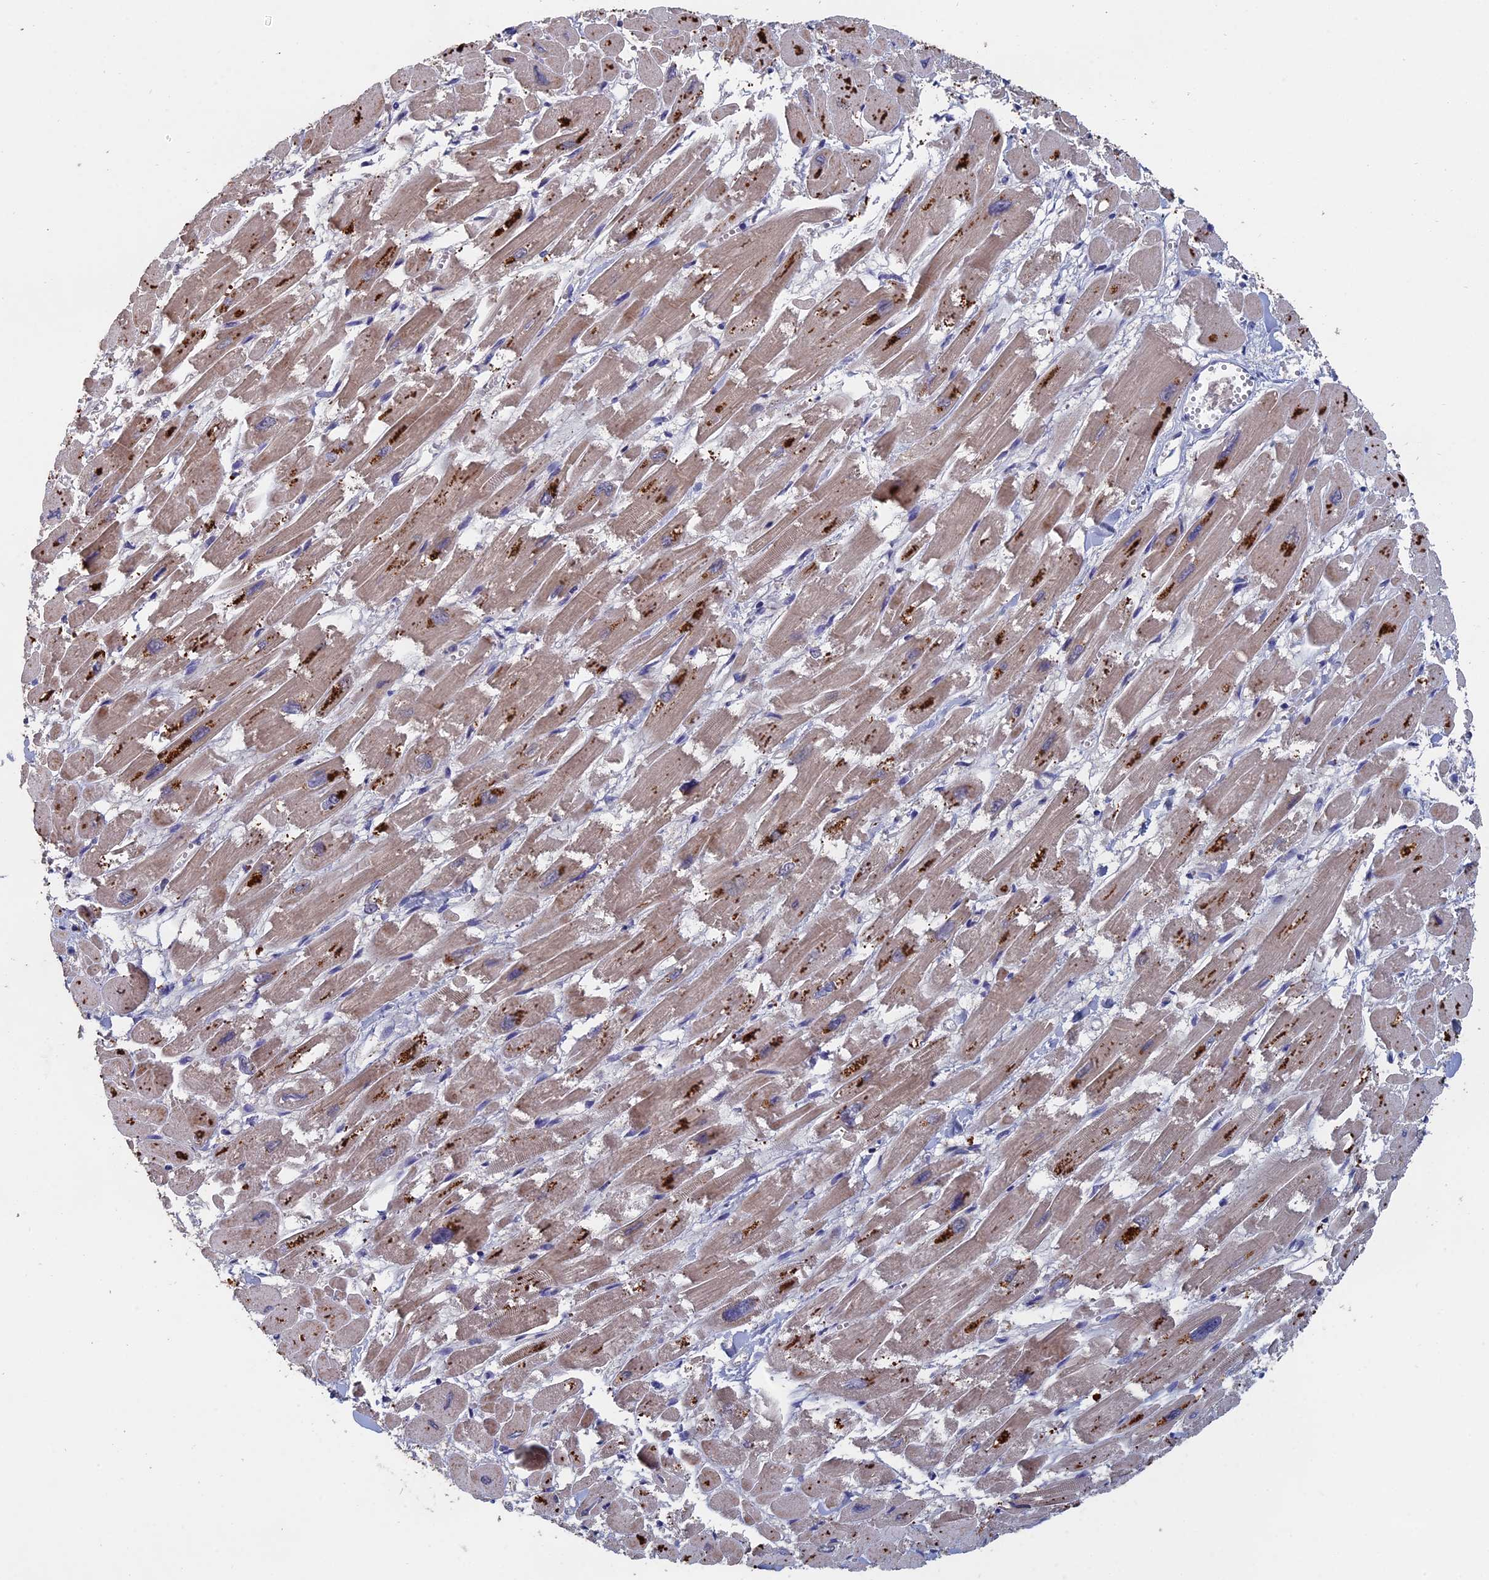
{"staining": {"intensity": "moderate", "quantity": "25%-75%", "location": "cytoplasmic/membranous"}, "tissue": "heart muscle", "cell_type": "Cardiomyocytes", "image_type": "normal", "snomed": [{"axis": "morphology", "description": "Normal tissue, NOS"}, {"axis": "topography", "description": "Heart"}], "caption": "Immunohistochemical staining of unremarkable heart muscle reveals medium levels of moderate cytoplasmic/membranous positivity in about 25%-75% of cardiomyocytes. (IHC, brightfield microscopy, high magnification).", "gene": "SLC33A1", "patient": {"sex": "male", "age": 54}}